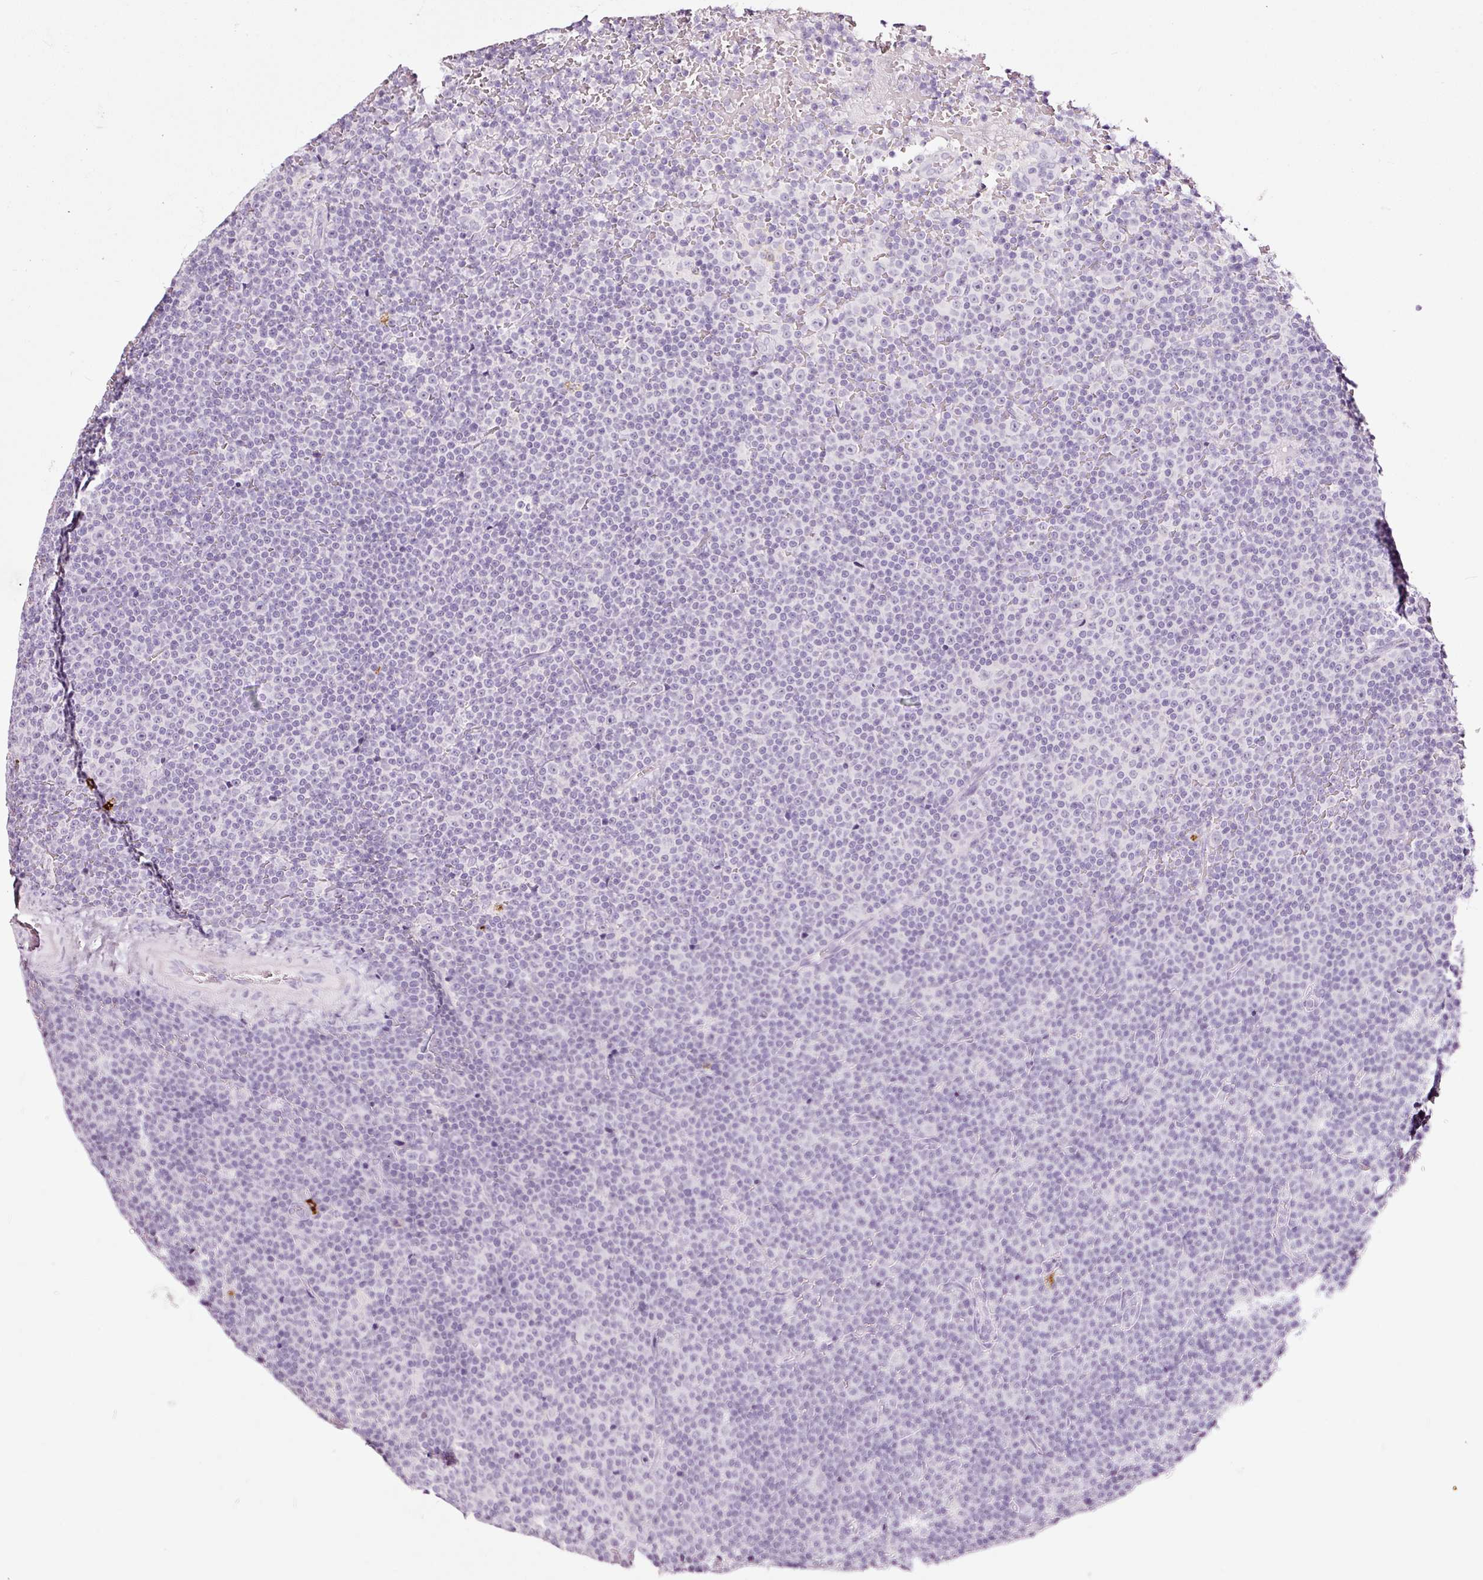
{"staining": {"intensity": "negative", "quantity": "none", "location": "none"}, "tissue": "lymphoma", "cell_type": "Tumor cells", "image_type": "cancer", "snomed": [{"axis": "morphology", "description": "Malignant lymphoma, non-Hodgkin's type, Low grade"}, {"axis": "topography", "description": "Lymph node"}], "caption": "This is a image of immunohistochemistry (IHC) staining of low-grade malignant lymphoma, non-Hodgkin's type, which shows no positivity in tumor cells.", "gene": "LAMP3", "patient": {"sex": "female", "age": 67}}